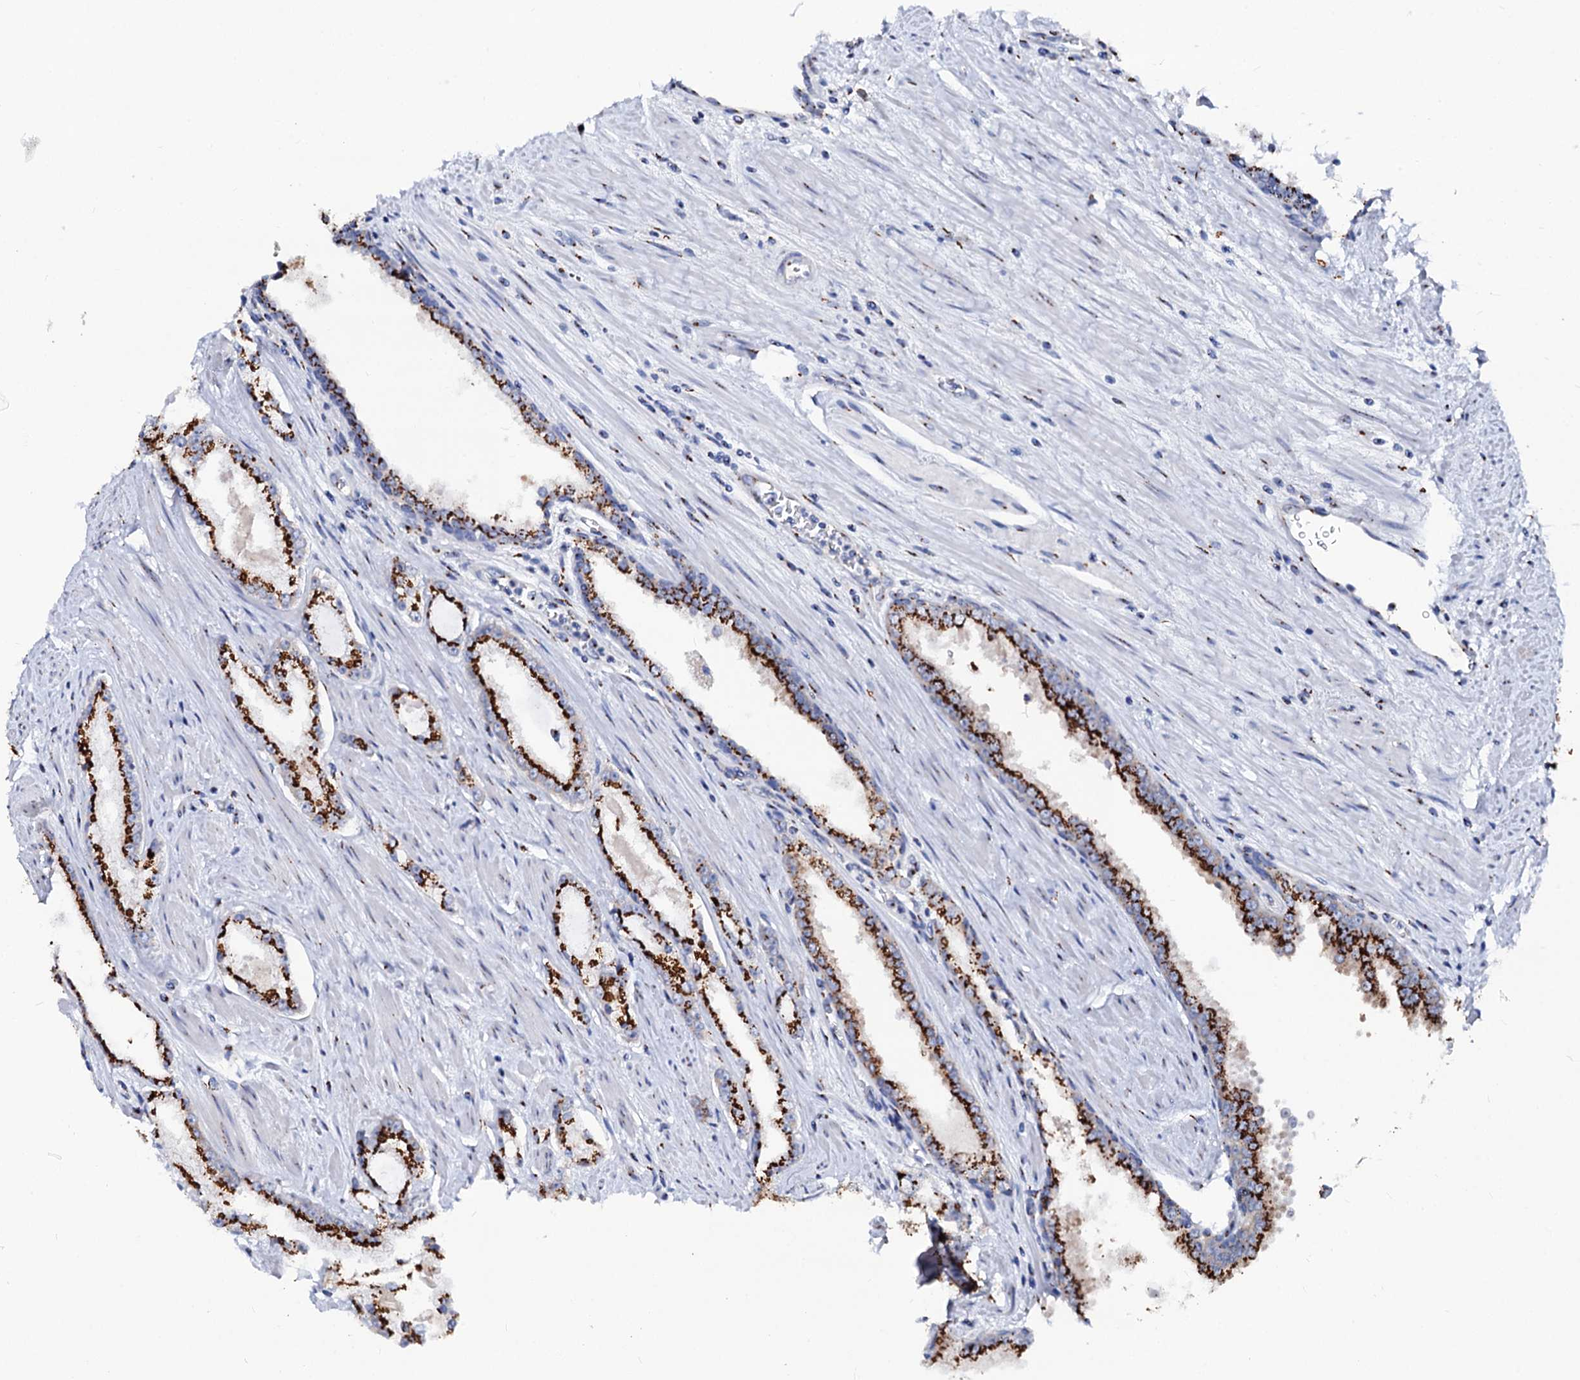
{"staining": {"intensity": "strong", "quantity": ">75%", "location": "cytoplasmic/membranous"}, "tissue": "prostate cancer", "cell_type": "Tumor cells", "image_type": "cancer", "snomed": [{"axis": "morphology", "description": "Adenocarcinoma, Low grade"}, {"axis": "topography", "description": "Prostate and seminal vesicle, NOS"}], "caption": "Approximately >75% of tumor cells in prostate cancer show strong cytoplasmic/membranous protein positivity as visualized by brown immunohistochemical staining.", "gene": "TM9SF3", "patient": {"sex": "male", "age": 60}}